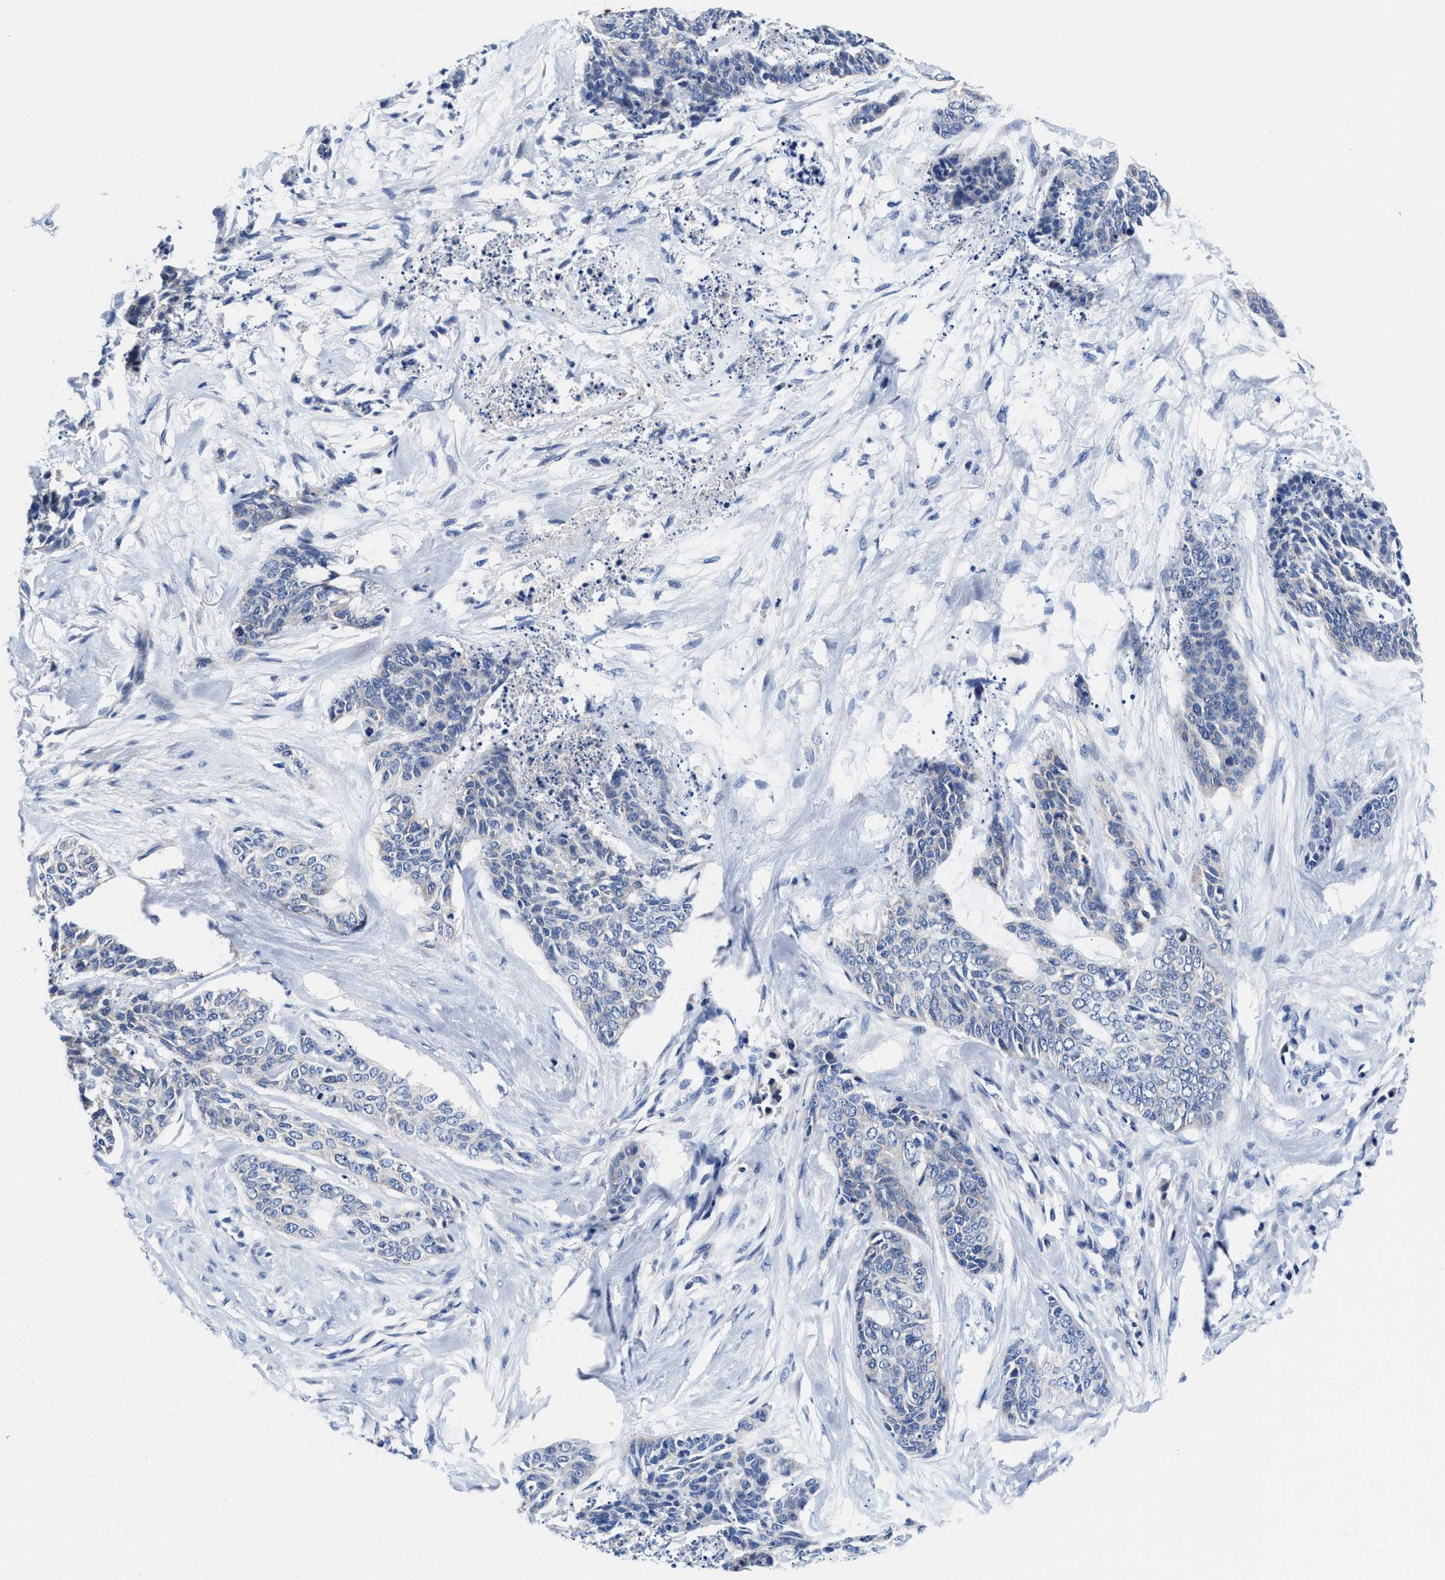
{"staining": {"intensity": "negative", "quantity": "none", "location": "none"}, "tissue": "skin cancer", "cell_type": "Tumor cells", "image_type": "cancer", "snomed": [{"axis": "morphology", "description": "Basal cell carcinoma"}, {"axis": "topography", "description": "Skin"}], "caption": "Photomicrograph shows no significant protein expression in tumor cells of skin basal cell carcinoma.", "gene": "DHRS13", "patient": {"sex": "female", "age": 64}}